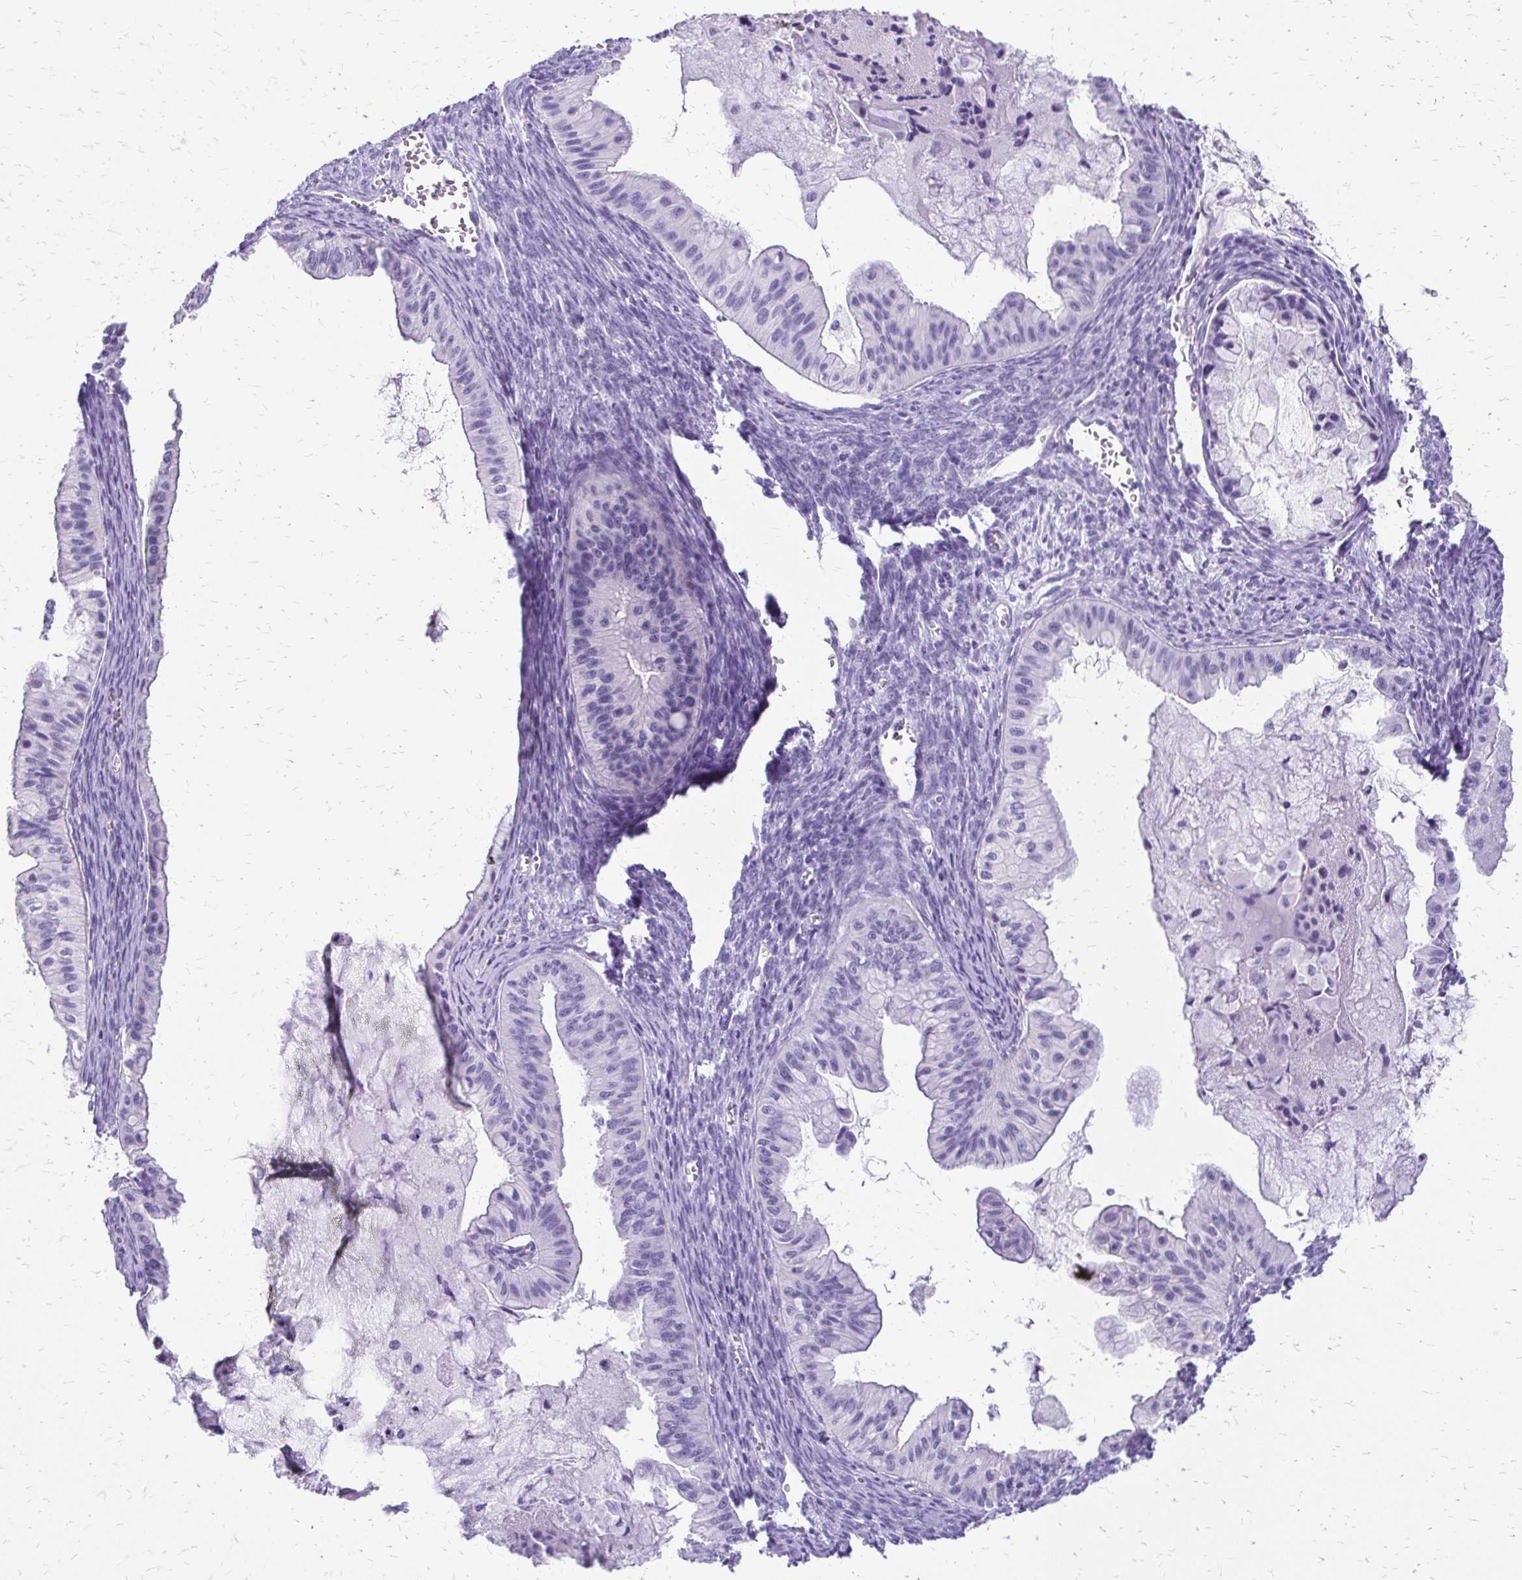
{"staining": {"intensity": "negative", "quantity": "none", "location": "none"}, "tissue": "ovarian cancer", "cell_type": "Tumor cells", "image_type": "cancer", "snomed": [{"axis": "morphology", "description": "Cystadenocarcinoma, mucinous, NOS"}, {"axis": "topography", "description": "Ovary"}], "caption": "High magnification brightfield microscopy of mucinous cystadenocarcinoma (ovarian) stained with DAB (brown) and counterstained with hematoxylin (blue): tumor cells show no significant staining.", "gene": "SLC32A1", "patient": {"sex": "female", "age": 72}}